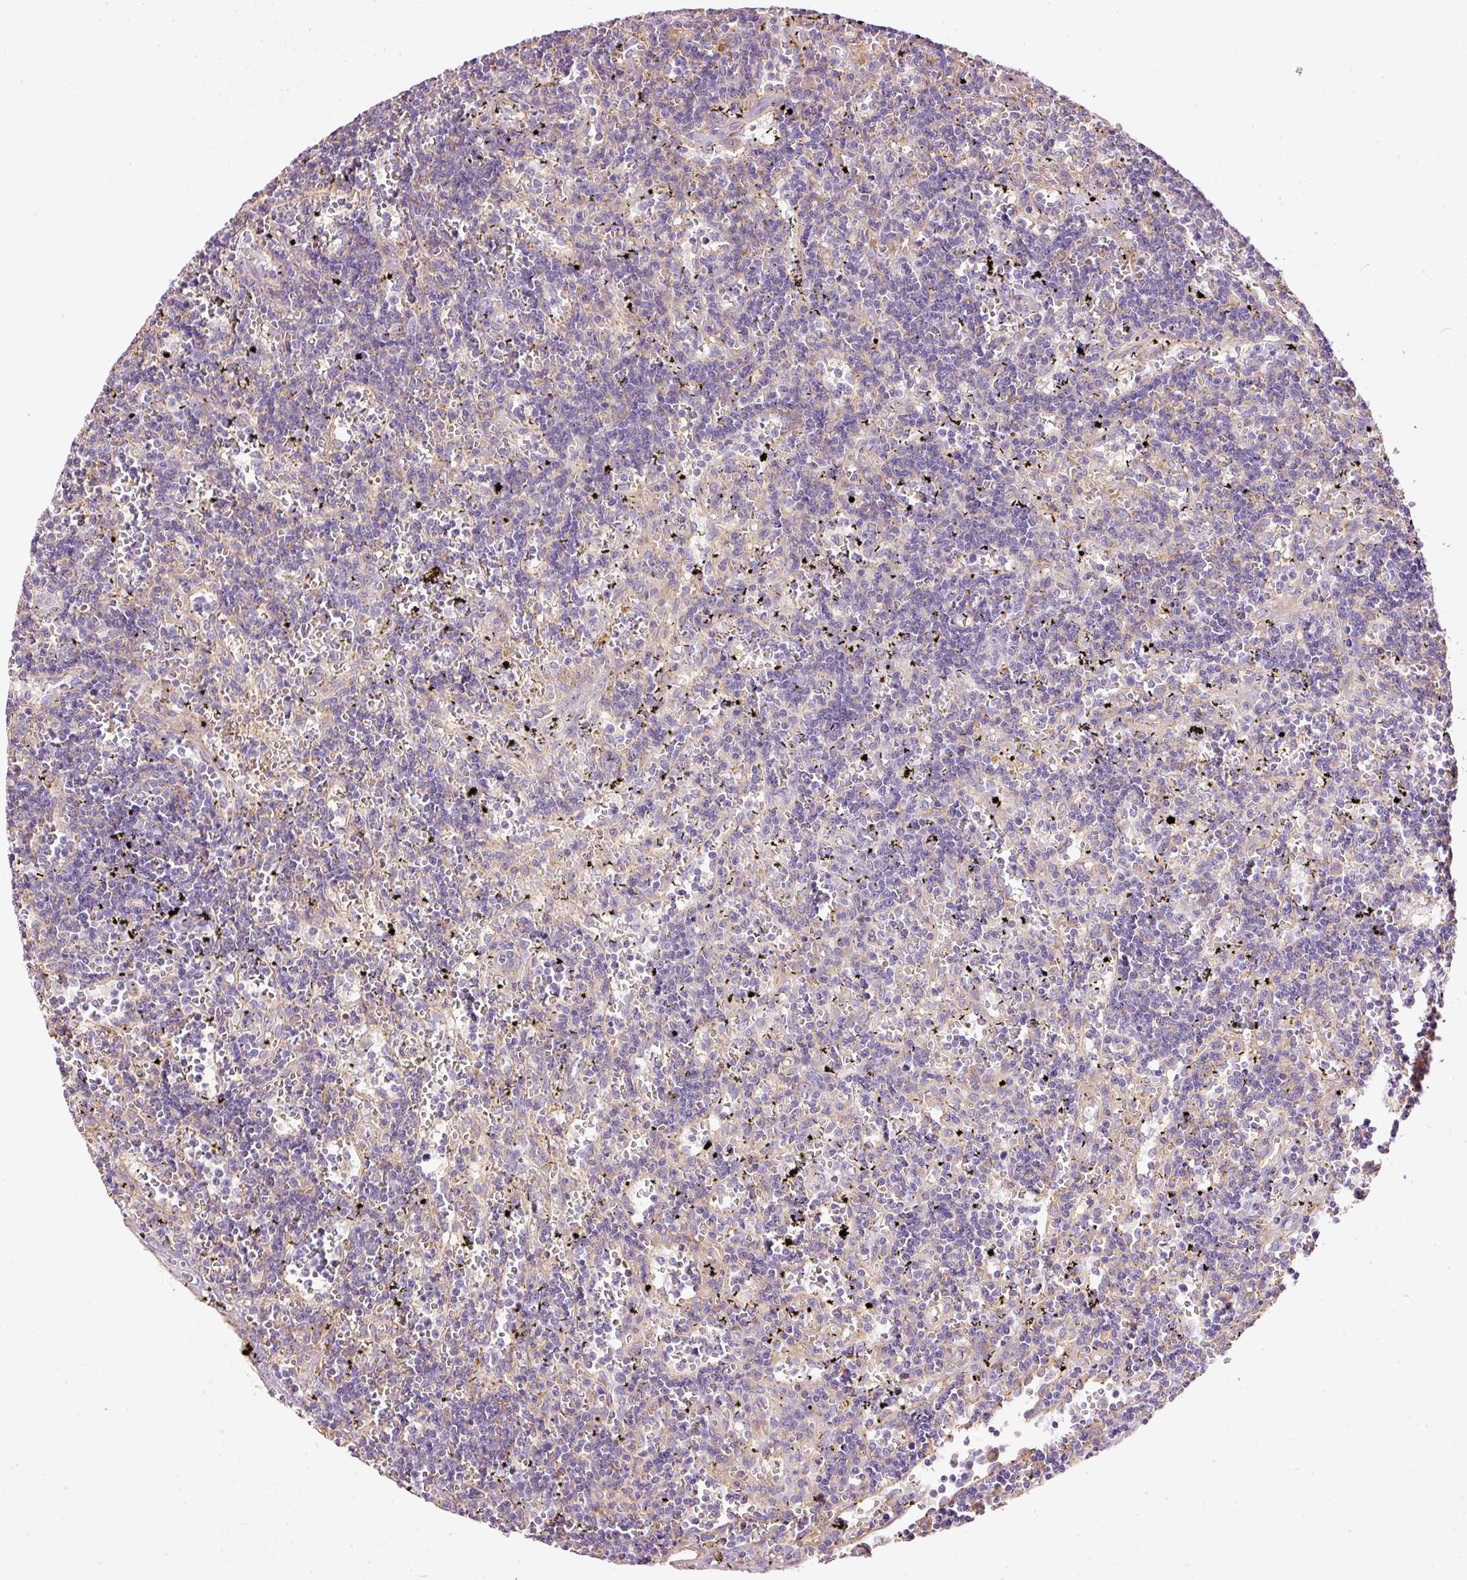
{"staining": {"intensity": "negative", "quantity": "none", "location": "none"}, "tissue": "lymphoma", "cell_type": "Tumor cells", "image_type": "cancer", "snomed": [{"axis": "morphology", "description": "Malignant lymphoma, non-Hodgkin's type, Low grade"}, {"axis": "topography", "description": "Spleen"}], "caption": "The image reveals no staining of tumor cells in malignant lymphoma, non-Hodgkin's type (low-grade).", "gene": "PAQR9", "patient": {"sex": "male", "age": 60}}